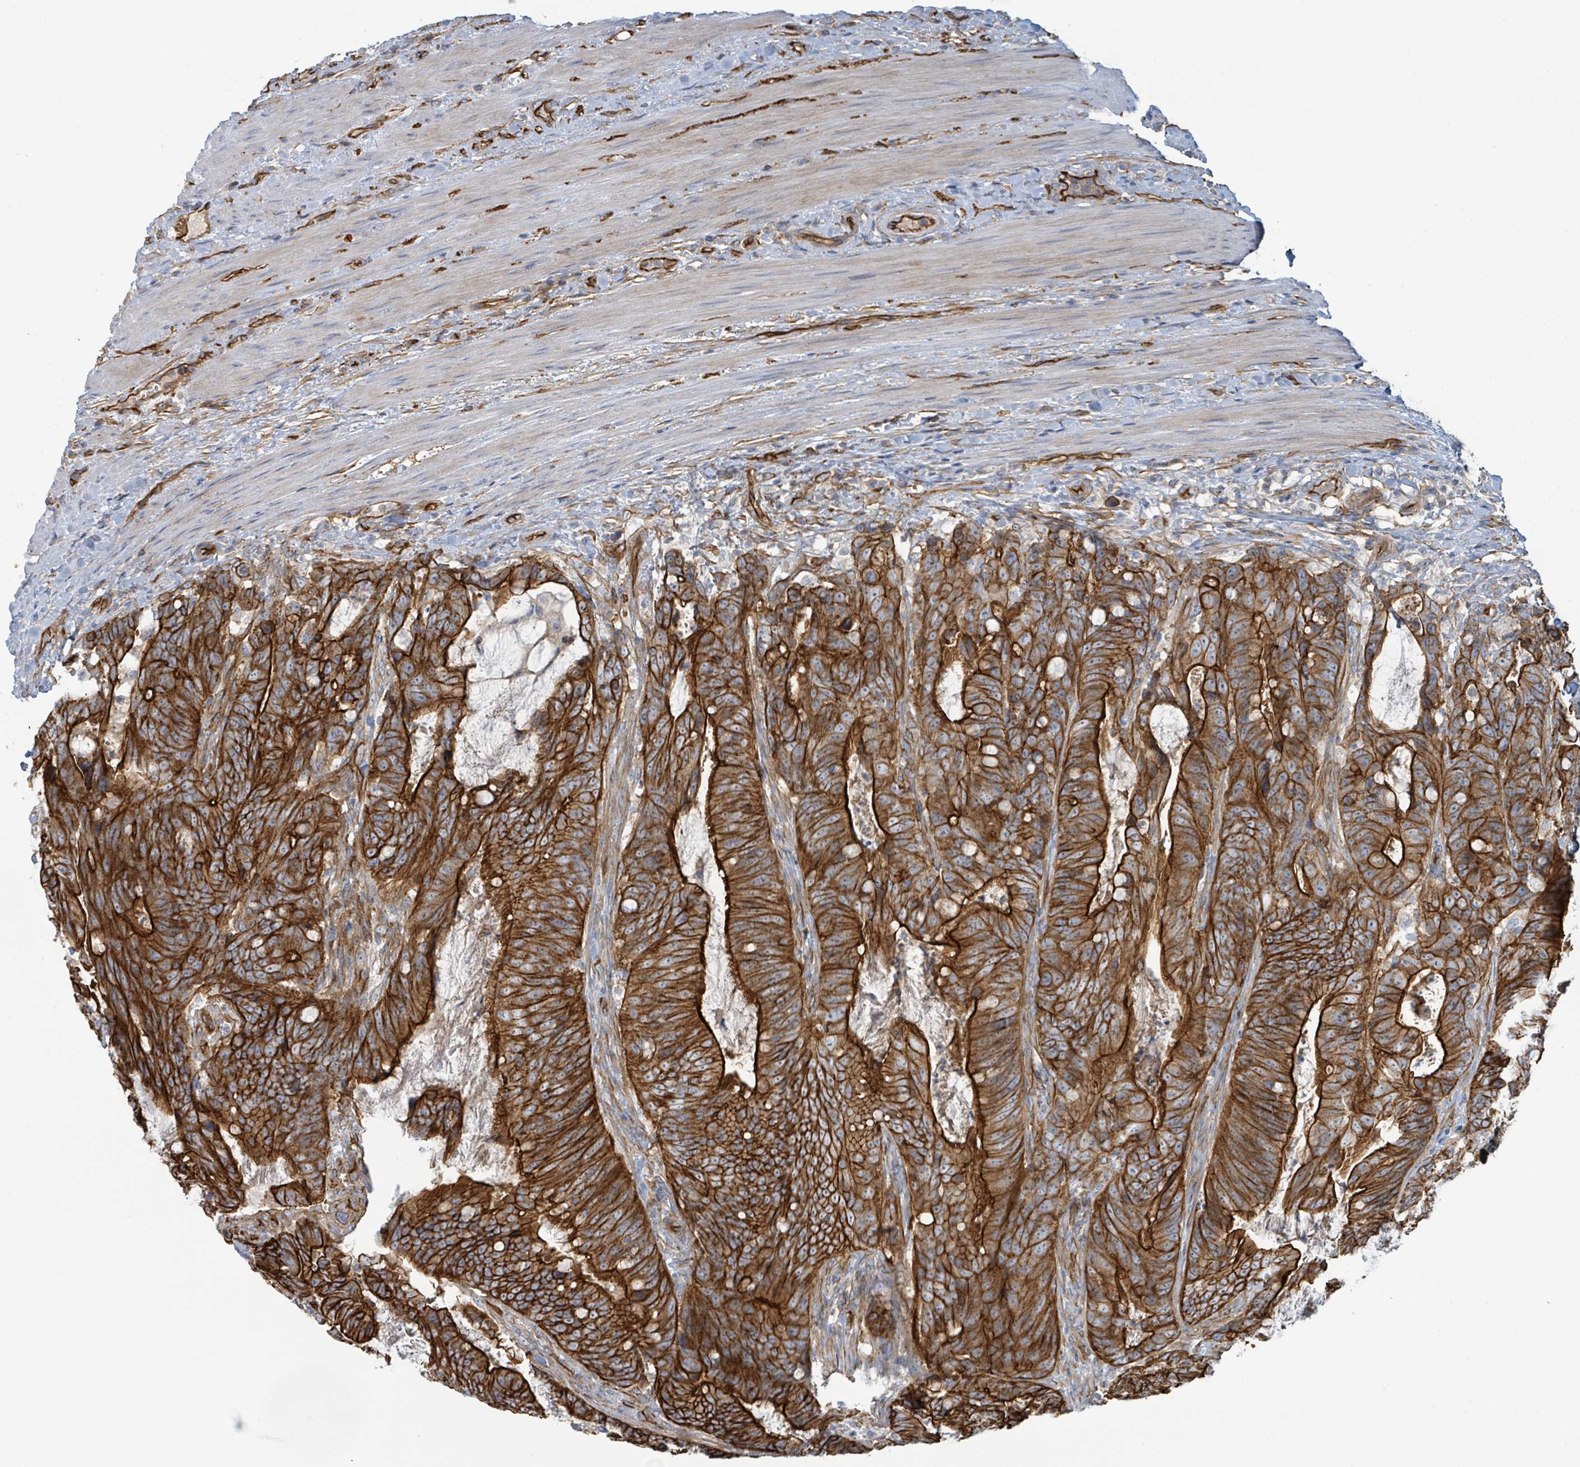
{"staining": {"intensity": "strong", "quantity": ">75%", "location": "cytoplasmic/membranous"}, "tissue": "colorectal cancer", "cell_type": "Tumor cells", "image_type": "cancer", "snomed": [{"axis": "morphology", "description": "Adenocarcinoma, NOS"}, {"axis": "topography", "description": "Colon"}], "caption": "Strong cytoplasmic/membranous protein staining is present in about >75% of tumor cells in adenocarcinoma (colorectal). The staining was performed using DAB to visualize the protein expression in brown, while the nuclei were stained in blue with hematoxylin (Magnification: 20x).", "gene": "LDOC1", "patient": {"sex": "female", "age": 82}}